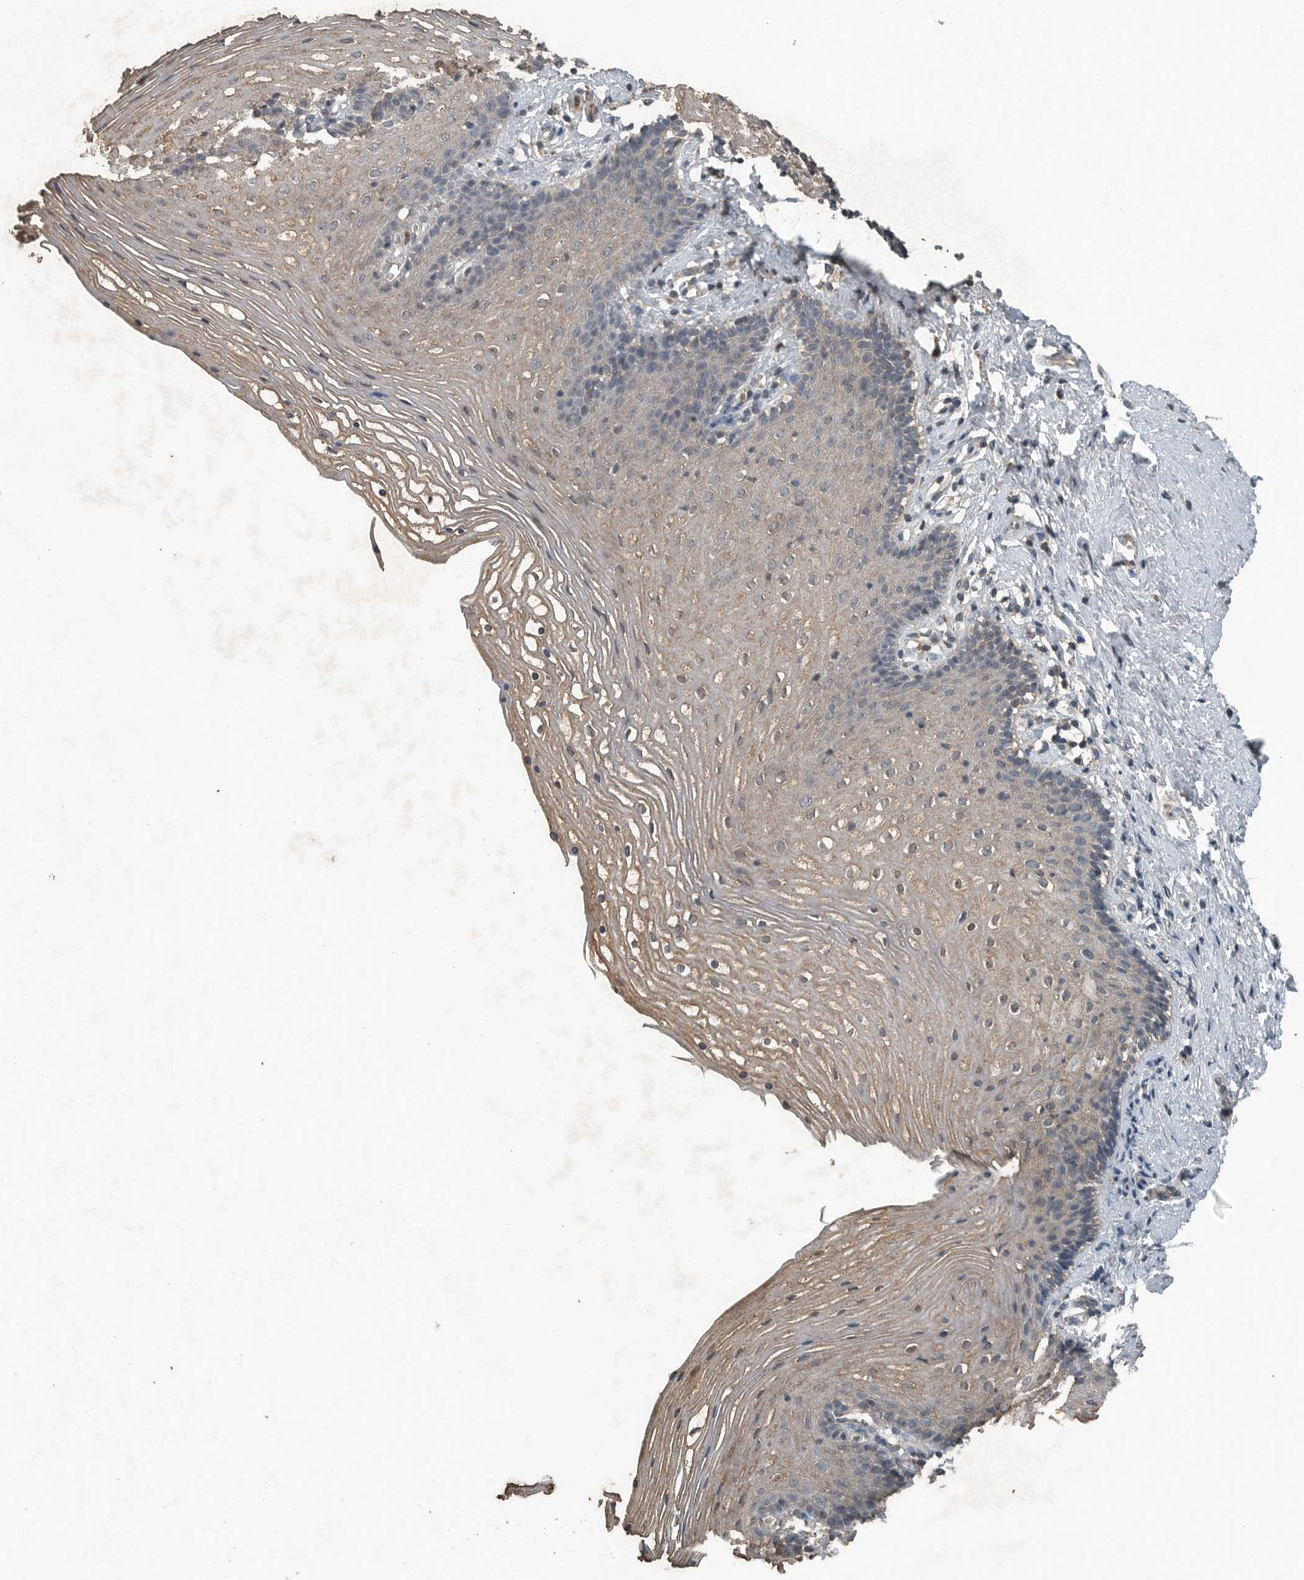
{"staining": {"intensity": "weak", "quantity": "25%-75%", "location": "cytoplasmic/membranous"}, "tissue": "vagina", "cell_type": "Squamous epithelial cells", "image_type": "normal", "snomed": [{"axis": "morphology", "description": "Normal tissue, NOS"}, {"axis": "topography", "description": "Vagina"}], "caption": "Immunohistochemical staining of normal human vagina demonstrates 25%-75% levels of weak cytoplasmic/membranous protein staining in approximately 25%-75% of squamous epithelial cells. (IHC, brightfield microscopy, high magnification).", "gene": "IL6ST", "patient": {"sex": "female", "age": 32}}